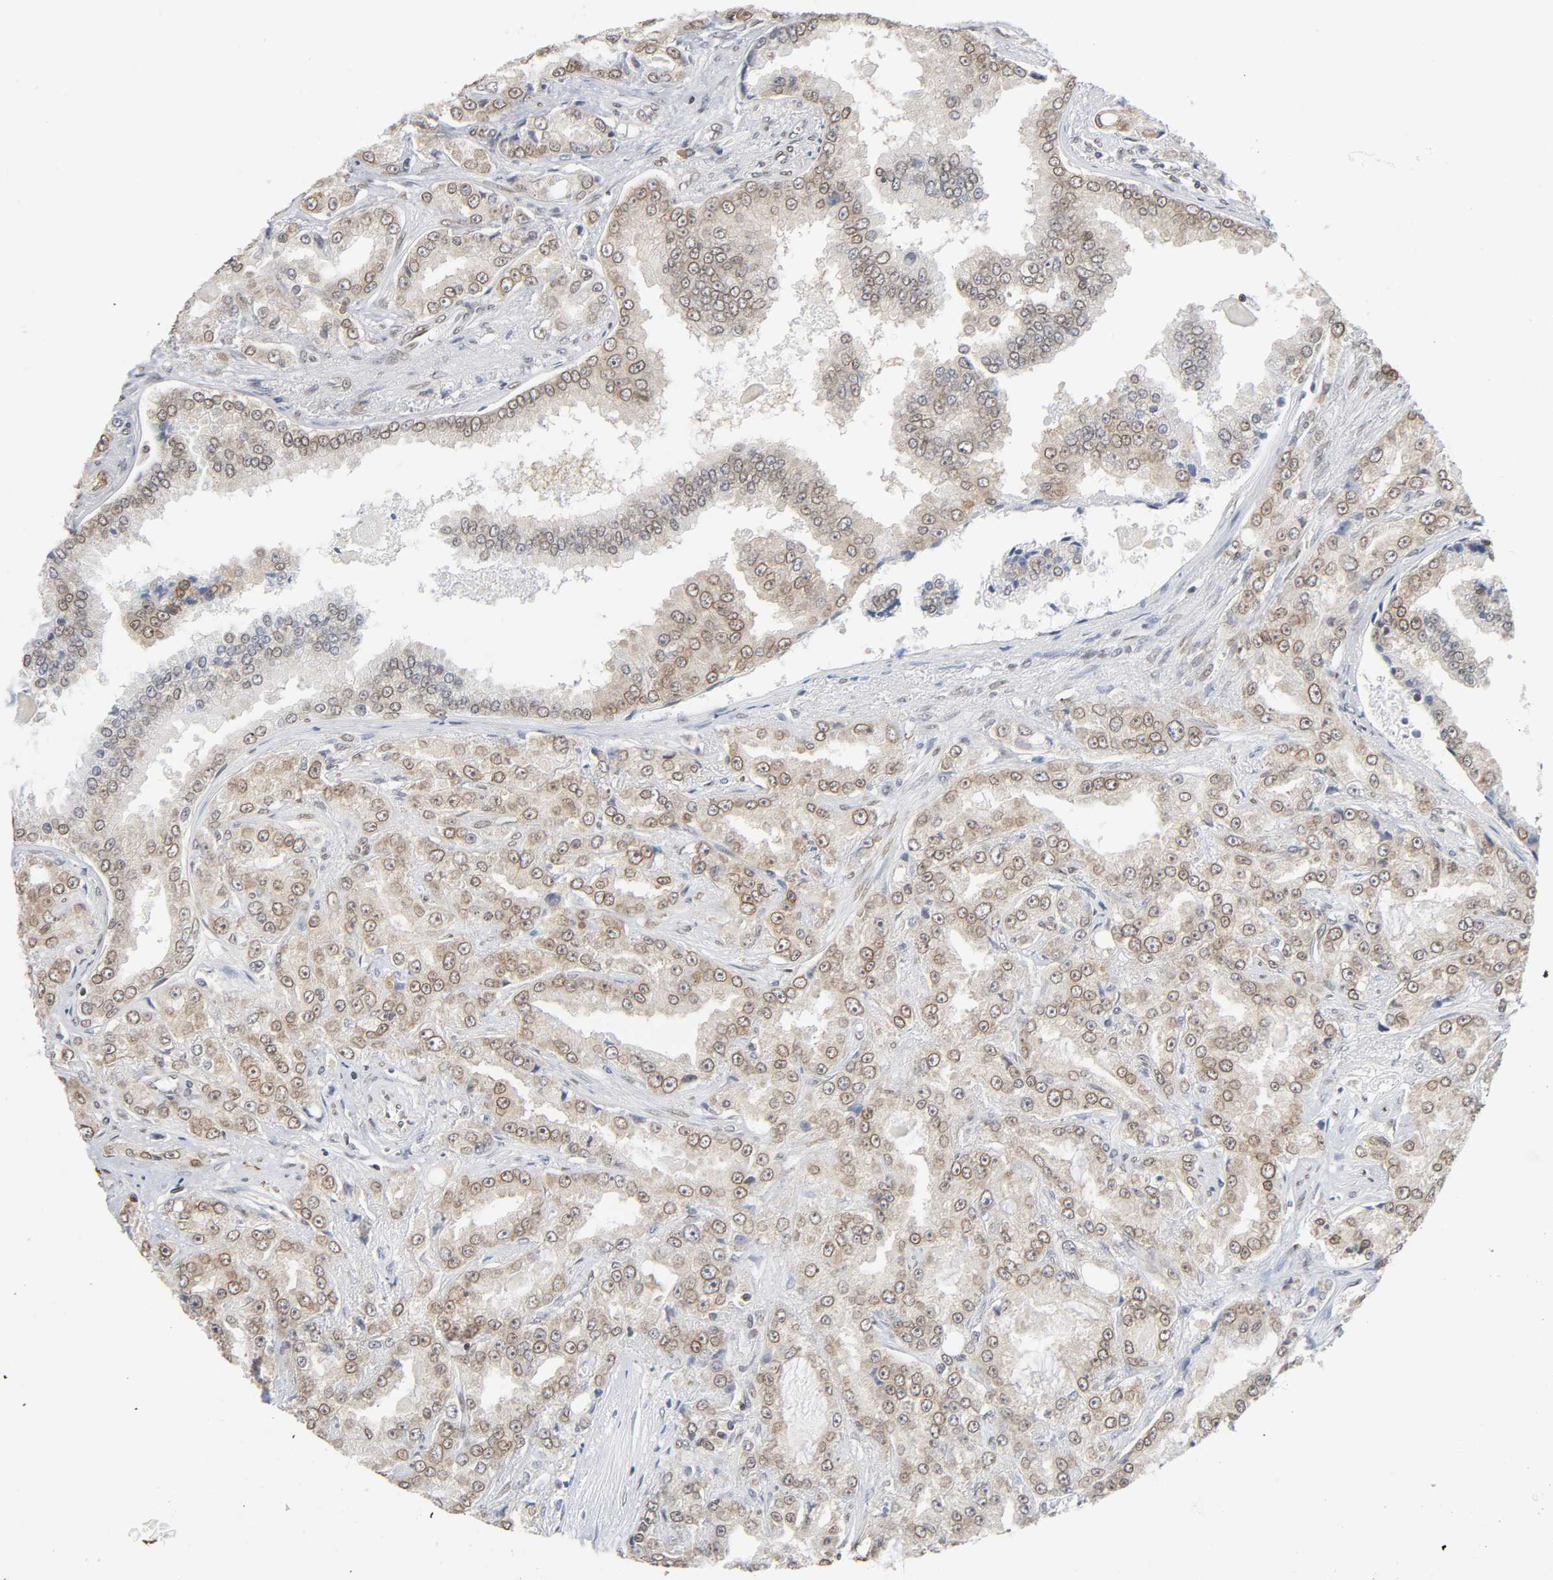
{"staining": {"intensity": "moderate", "quantity": ">75%", "location": "nuclear"}, "tissue": "prostate cancer", "cell_type": "Tumor cells", "image_type": "cancer", "snomed": [{"axis": "morphology", "description": "Adenocarcinoma, High grade"}, {"axis": "topography", "description": "Prostate"}], "caption": "Protein staining of prostate cancer (adenocarcinoma (high-grade)) tissue demonstrates moderate nuclear staining in about >75% of tumor cells.", "gene": "SUMO1", "patient": {"sex": "male", "age": 73}}